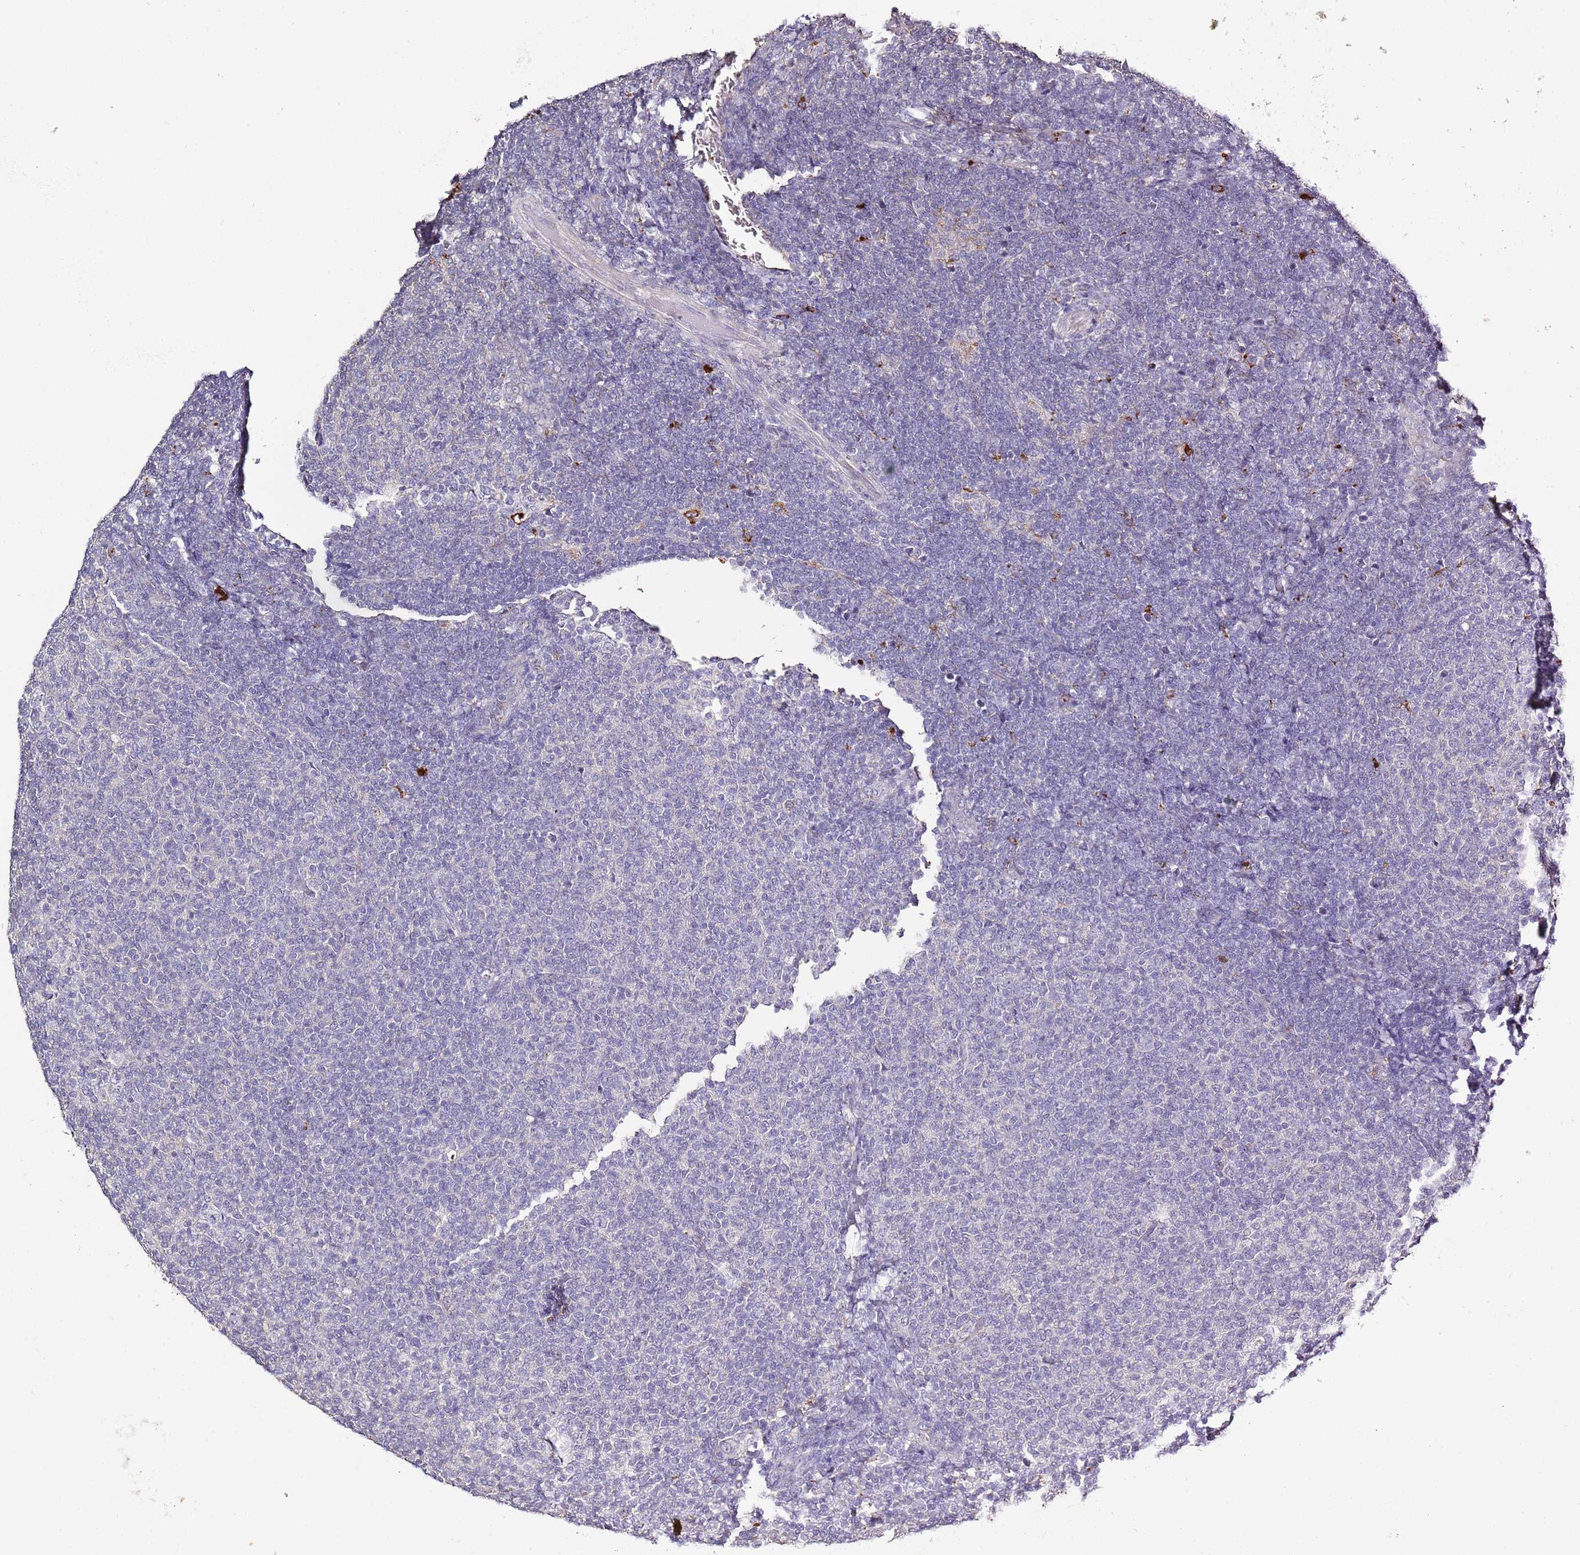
{"staining": {"intensity": "negative", "quantity": "none", "location": "none"}, "tissue": "lymphoma", "cell_type": "Tumor cells", "image_type": "cancer", "snomed": [{"axis": "morphology", "description": "Malignant lymphoma, non-Hodgkin's type, Low grade"}, {"axis": "topography", "description": "Lymph node"}], "caption": "IHC of human malignant lymphoma, non-Hodgkin's type (low-grade) reveals no positivity in tumor cells.", "gene": "P2RY13", "patient": {"sex": "male", "age": 66}}